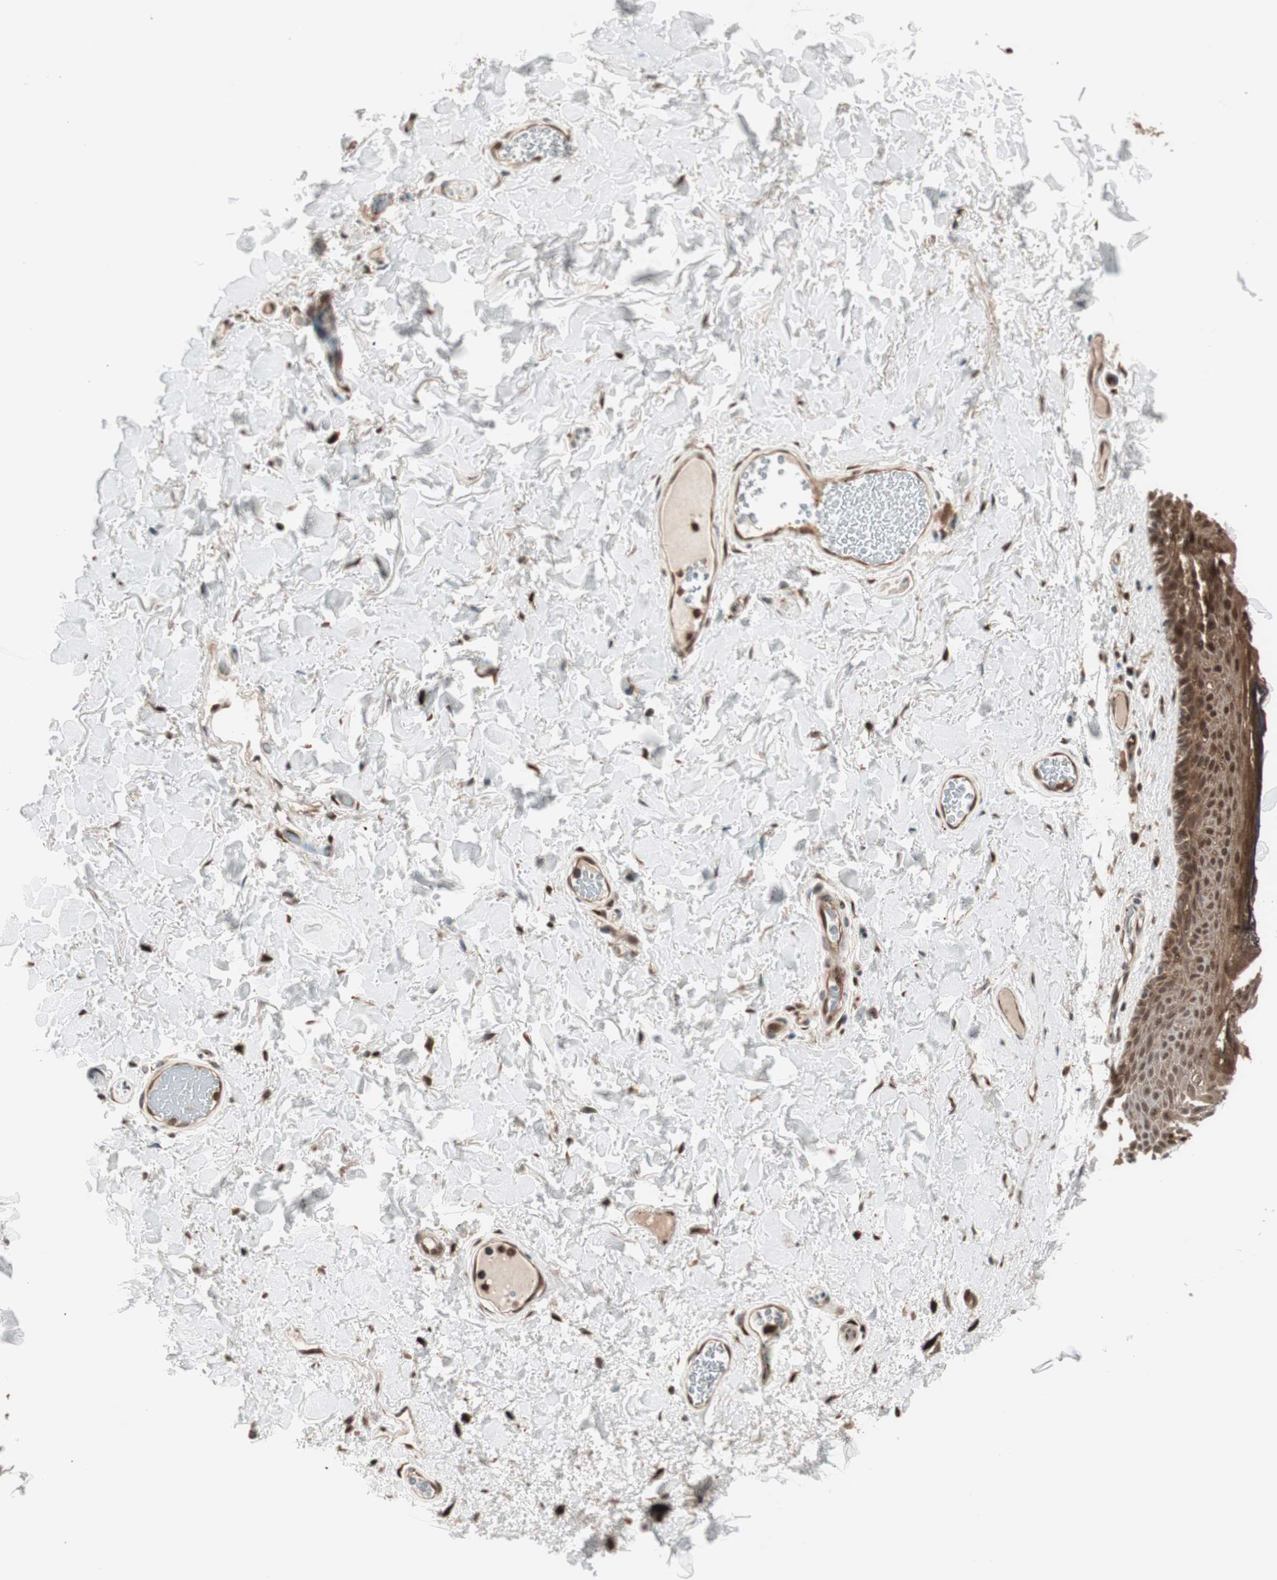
{"staining": {"intensity": "moderate", "quantity": ">75%", "location": "cytoplasmic/membranous,nuclear"}, "tissue": "skin", "cell_type": "Epidermal cells", "image_type": "normal", "snomed": [{"axis": "morphology", "description": "Normal tissue, NOS"}, {"axis": "topography", "description": "Anal"}], "caption": "This image exhibits immunohistochemistry staining of unremarkable human skin, with medium moderate cytoplasmic/membranous,nuclear positivity in approximately >75% of epidermal cells.", "gene": "PRKG2", "patient": {"sex": "male", "age": 74}}